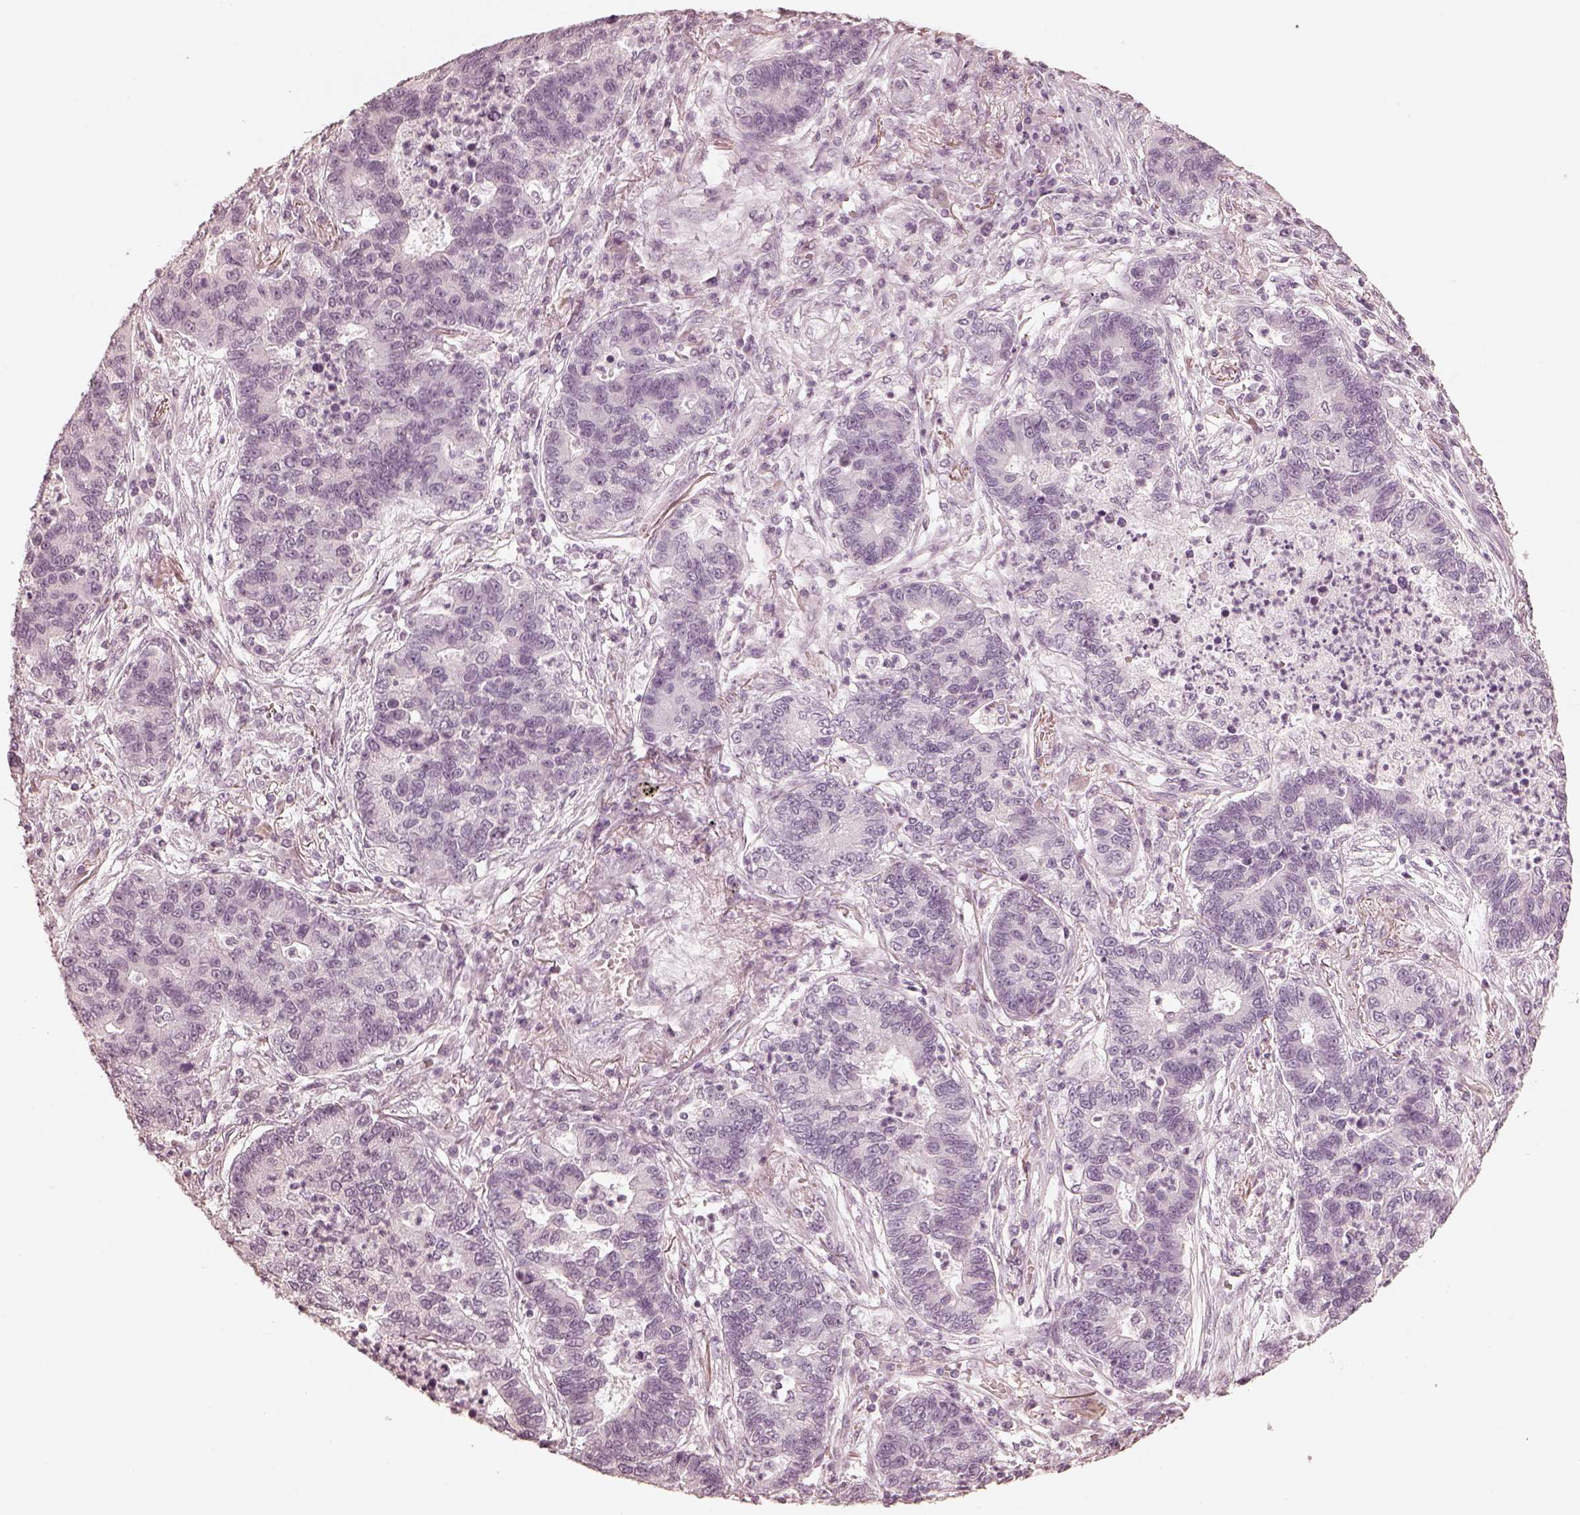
{"staining": {"intensity": "negative", "quantity": "none", "location": "none"}, "tissue": "lung cancer", "cell_type": "Tumor cells", "image_type": "cancer", "snomed": [{"axis": "morphology", "description": "Adenocarcinoma, NOS"}, {"axis": "topography", "description": "Lung"}], "caption": "The photomicrograph displays no staining of tumor cells in lung adenocarcinoma.", "gene": "CALR3", "patient": {"sex": "female", "age": 57}}